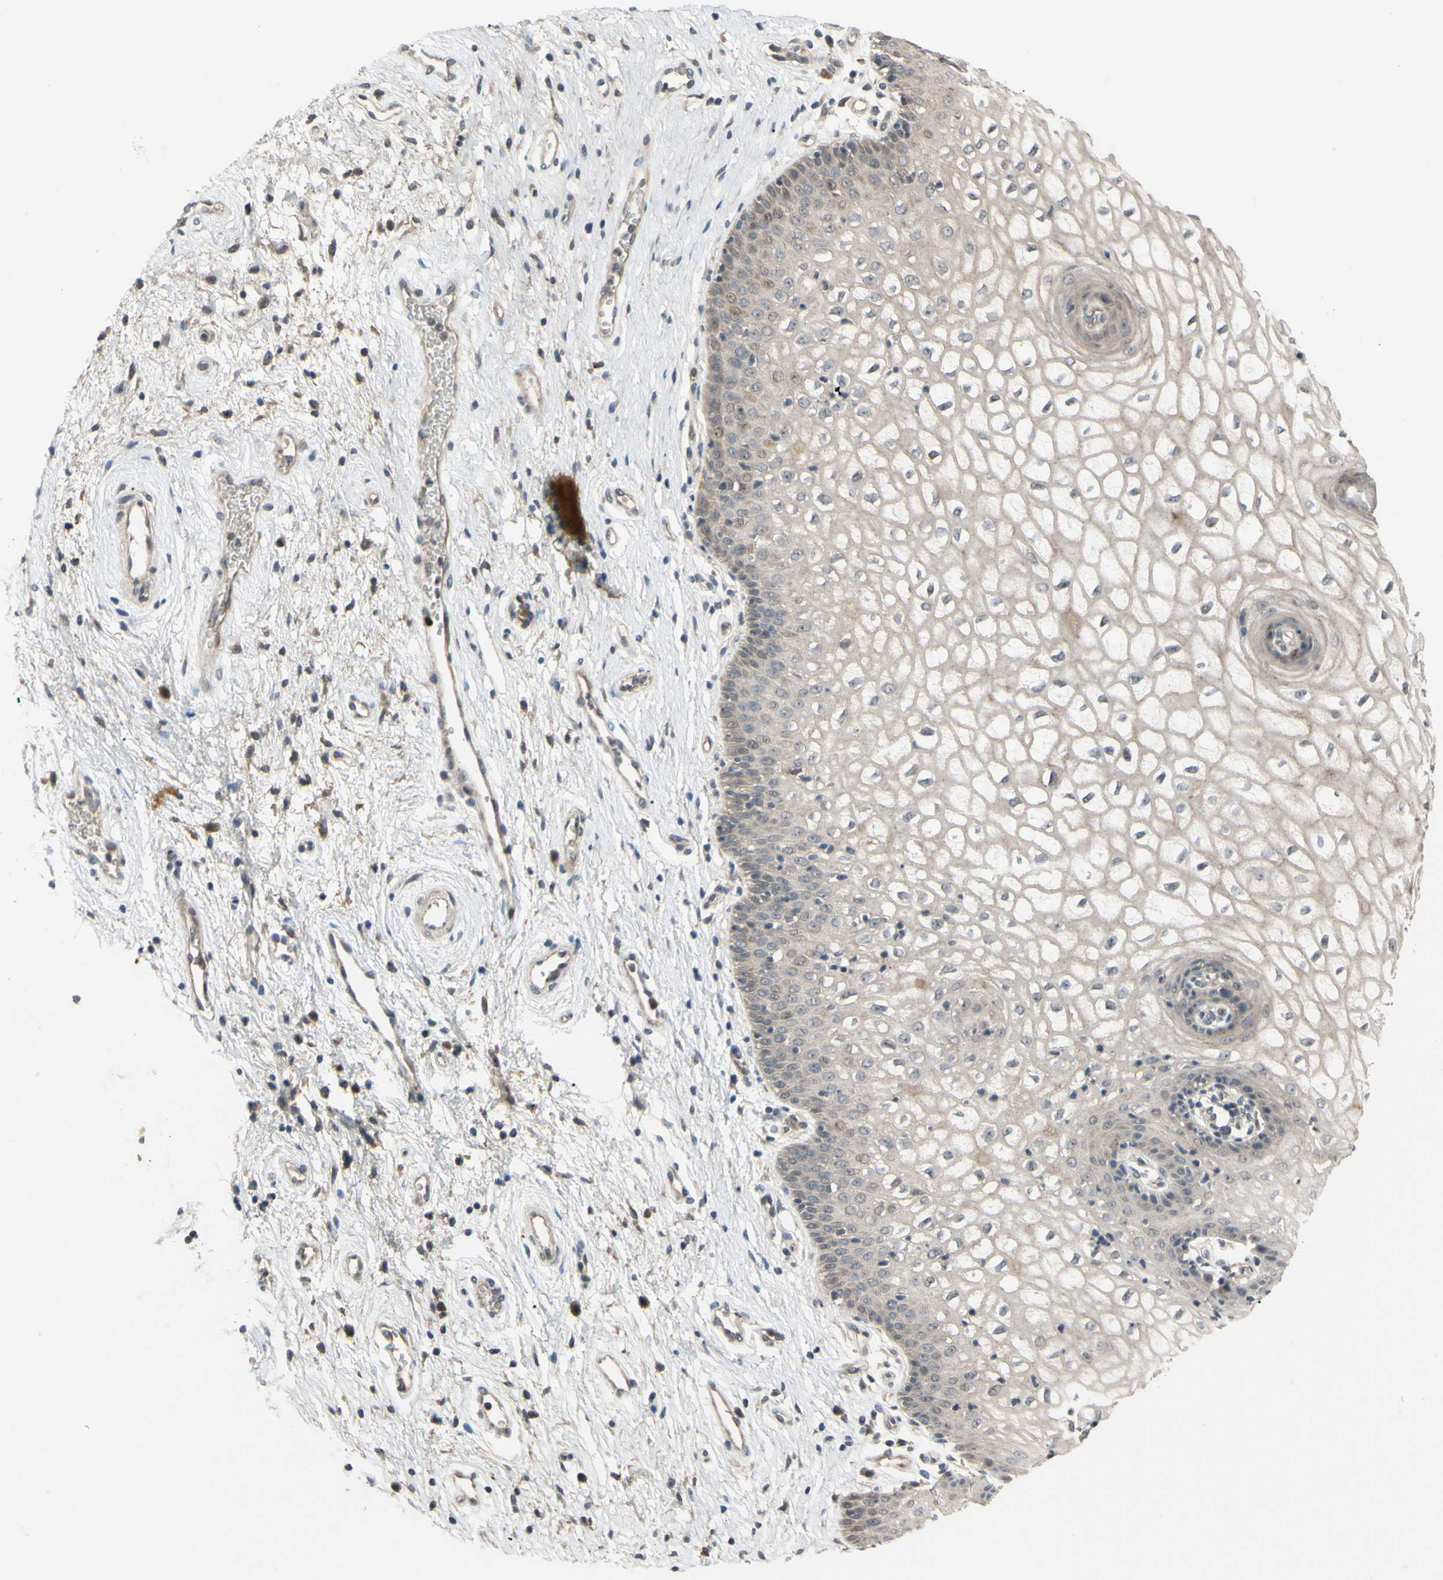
{"staining": {"intensity": "weak", "quantity": "25%-75%", "location": "cytoplasmic/membranous"}, "tissue": "vagina", "cell_type": "Squamous epithelial cells", "image_type": "normal", "snomed": [{"axis": "morphology", "description": "Normal tissue, NOS"}, {"axis": "topography", "description": "Vagina"}], "caption": "IHC (DAB (3,3'-diaminobenzidine)) staining of unremarkable vagina demonstrates weak cytoplasmic/membranous protein positivity in about 25%-75% of squamous epithelial cells. (DAB (3,3'-diaminobenzidine) IHC with brightfield microscopy, high magnification).", "gene": "ALK", "patient": {"sex": "female", "age": 34}}